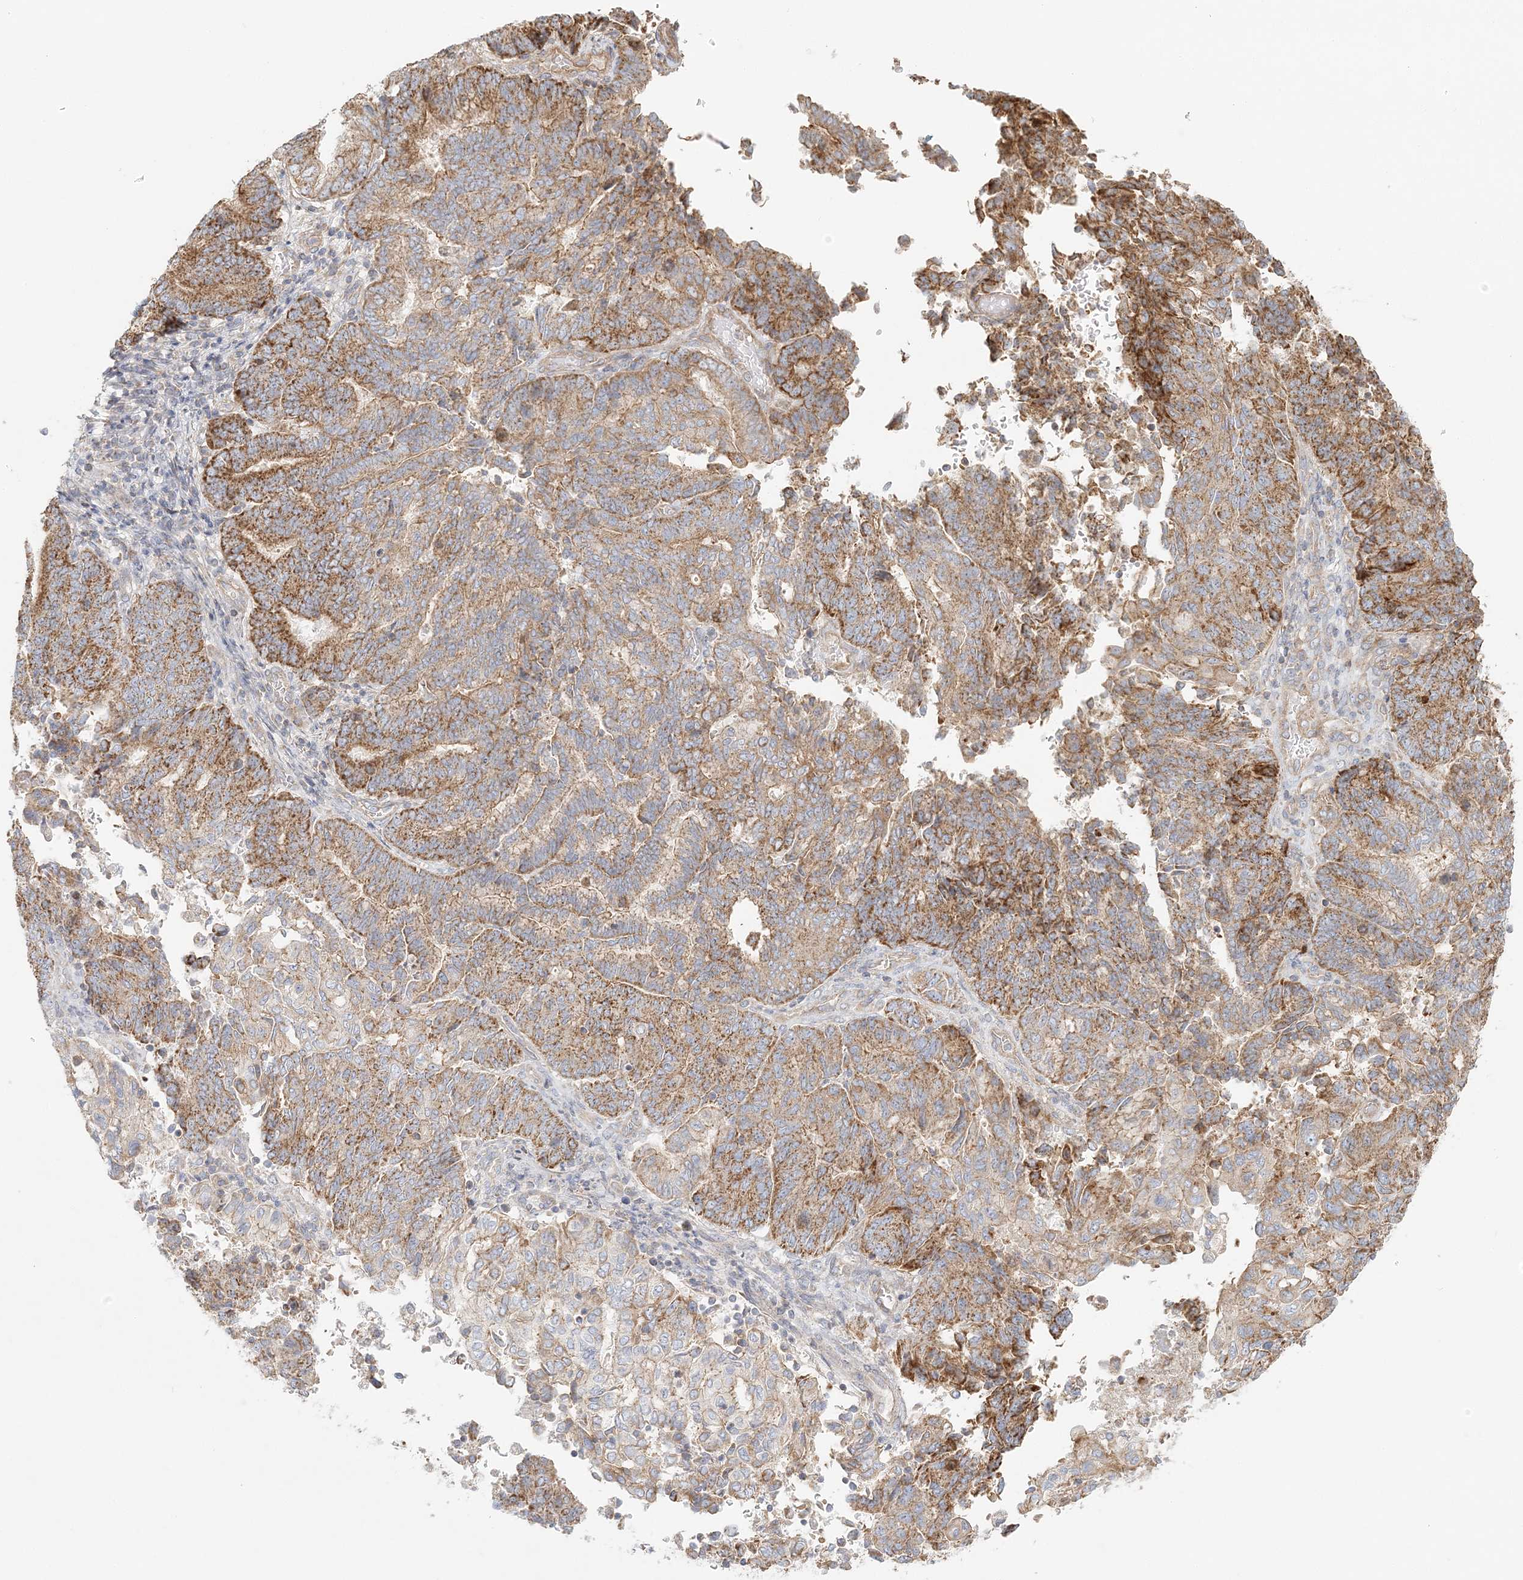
{"staining": {"intensity": "moderate", "quantity": ">75%", "location": "cytoplasmic/membranous"}, "tissue": "endometrial cancer", "cell_type": "Tumor cells", "image_type": "cancer", "snomed": [{"axis": "morphology", "description": "Adenocarcinoma, NOS"}, {"axis": "topography", "description": "Endometrium"}], "caption": "Human endometrial adenocarcinoma stained with a brown dye shows moderate cytoplasmic/membranous positive positivity in about >75% of tumor cells.", "gene": "KIAA0232", "patient": {"sex": "female", "age": 80}}